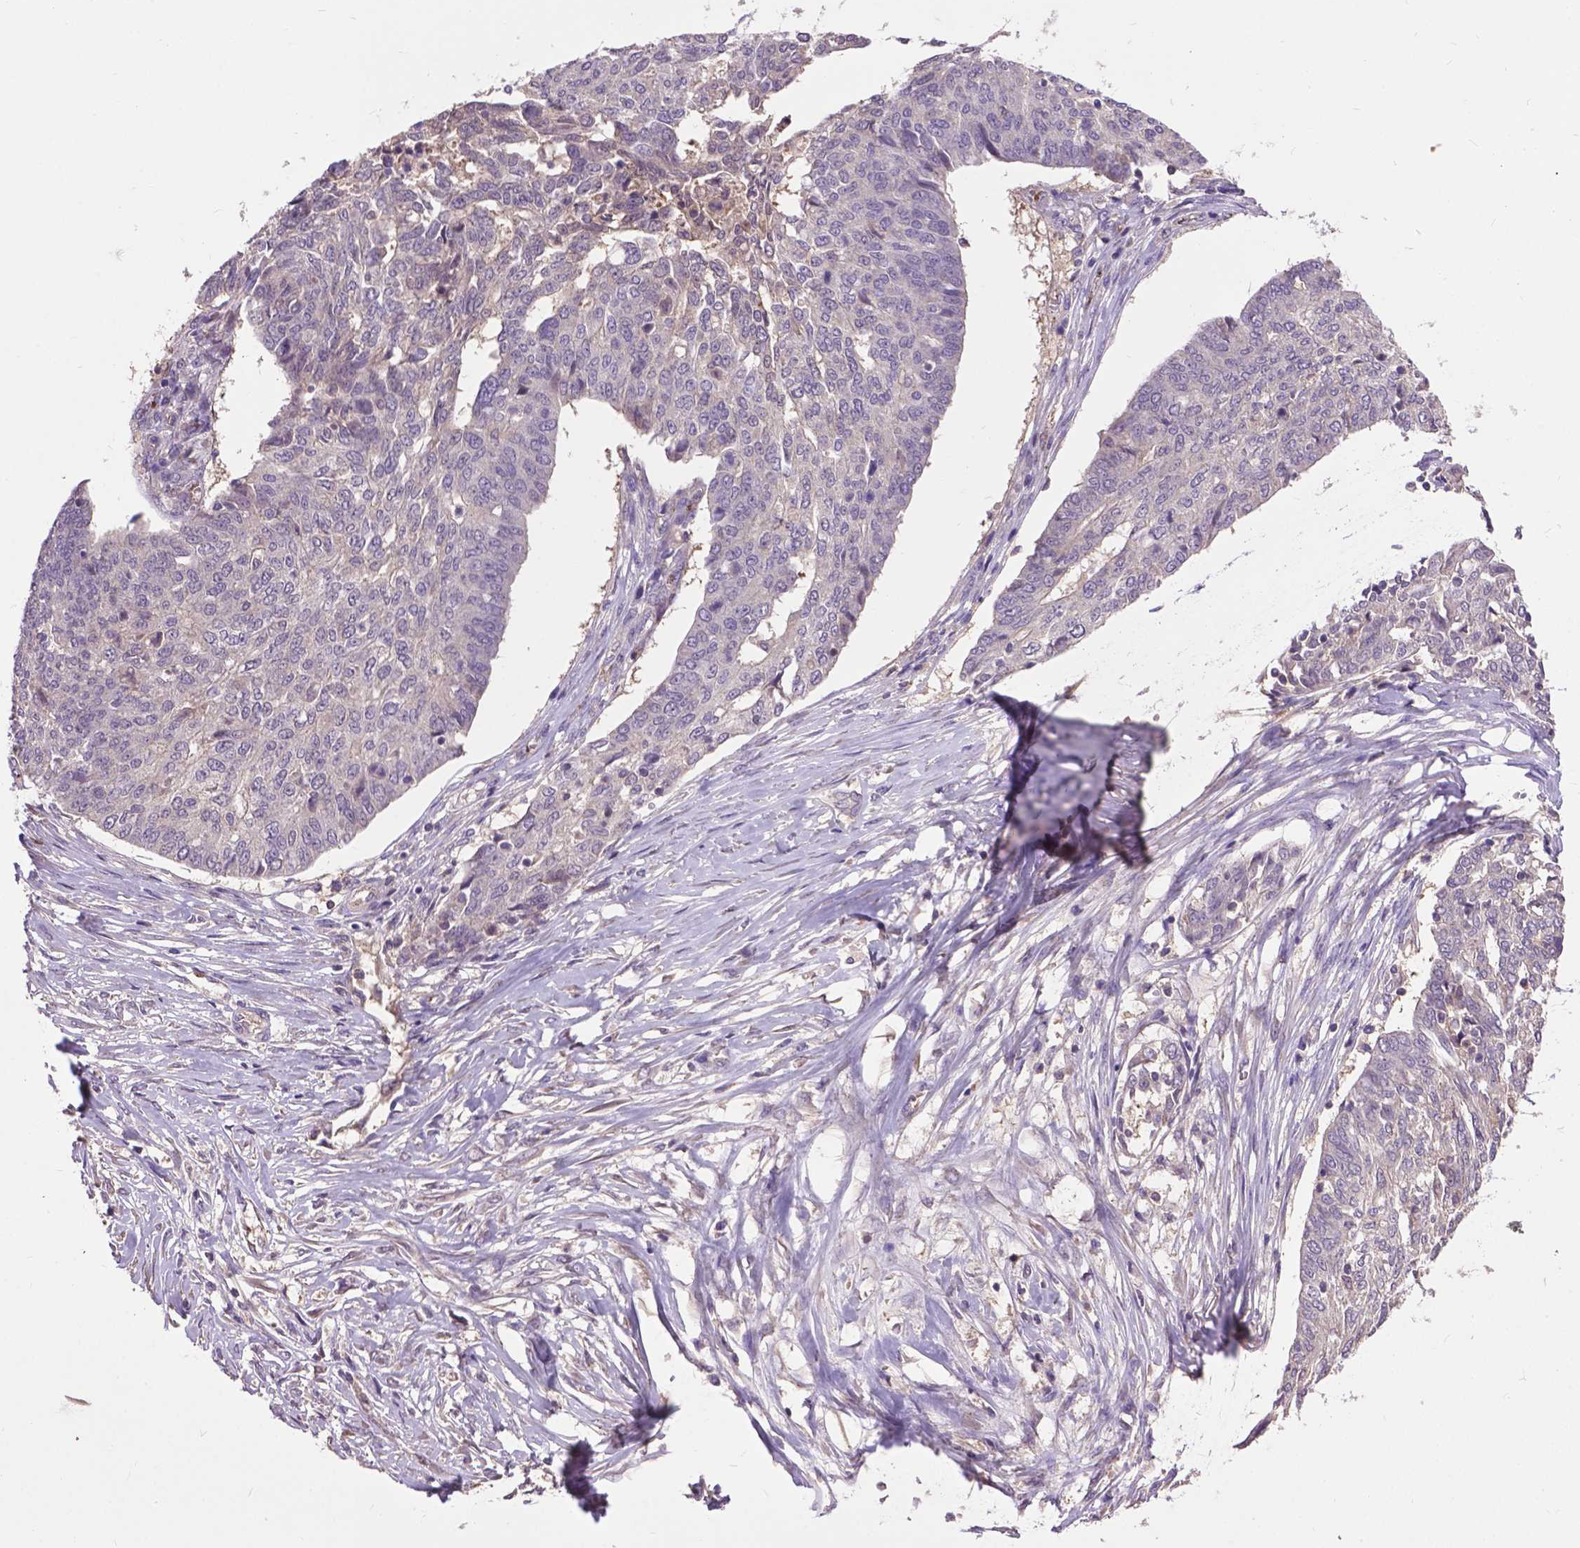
{"staining": {"intensity": "negative", "quantity": "none", "location": "none"}, "tissue": "ovarian cancer", "cell_type": "Tumor cells", "image_type": "cancer", "snomed": [{"axis": "morphology", "description": "Cystadenocarcinoma, serous, NOS"}, {"axis": "topography", "description": "Ovary"}], "caption": "IHC micrograph of serous cystadenocarcinoma (ovarian) stained for a protein (brown), which displays no staining in tumor cells.", "gene": "ZNF337", "patient": {"sex": "female", "age": 67}}